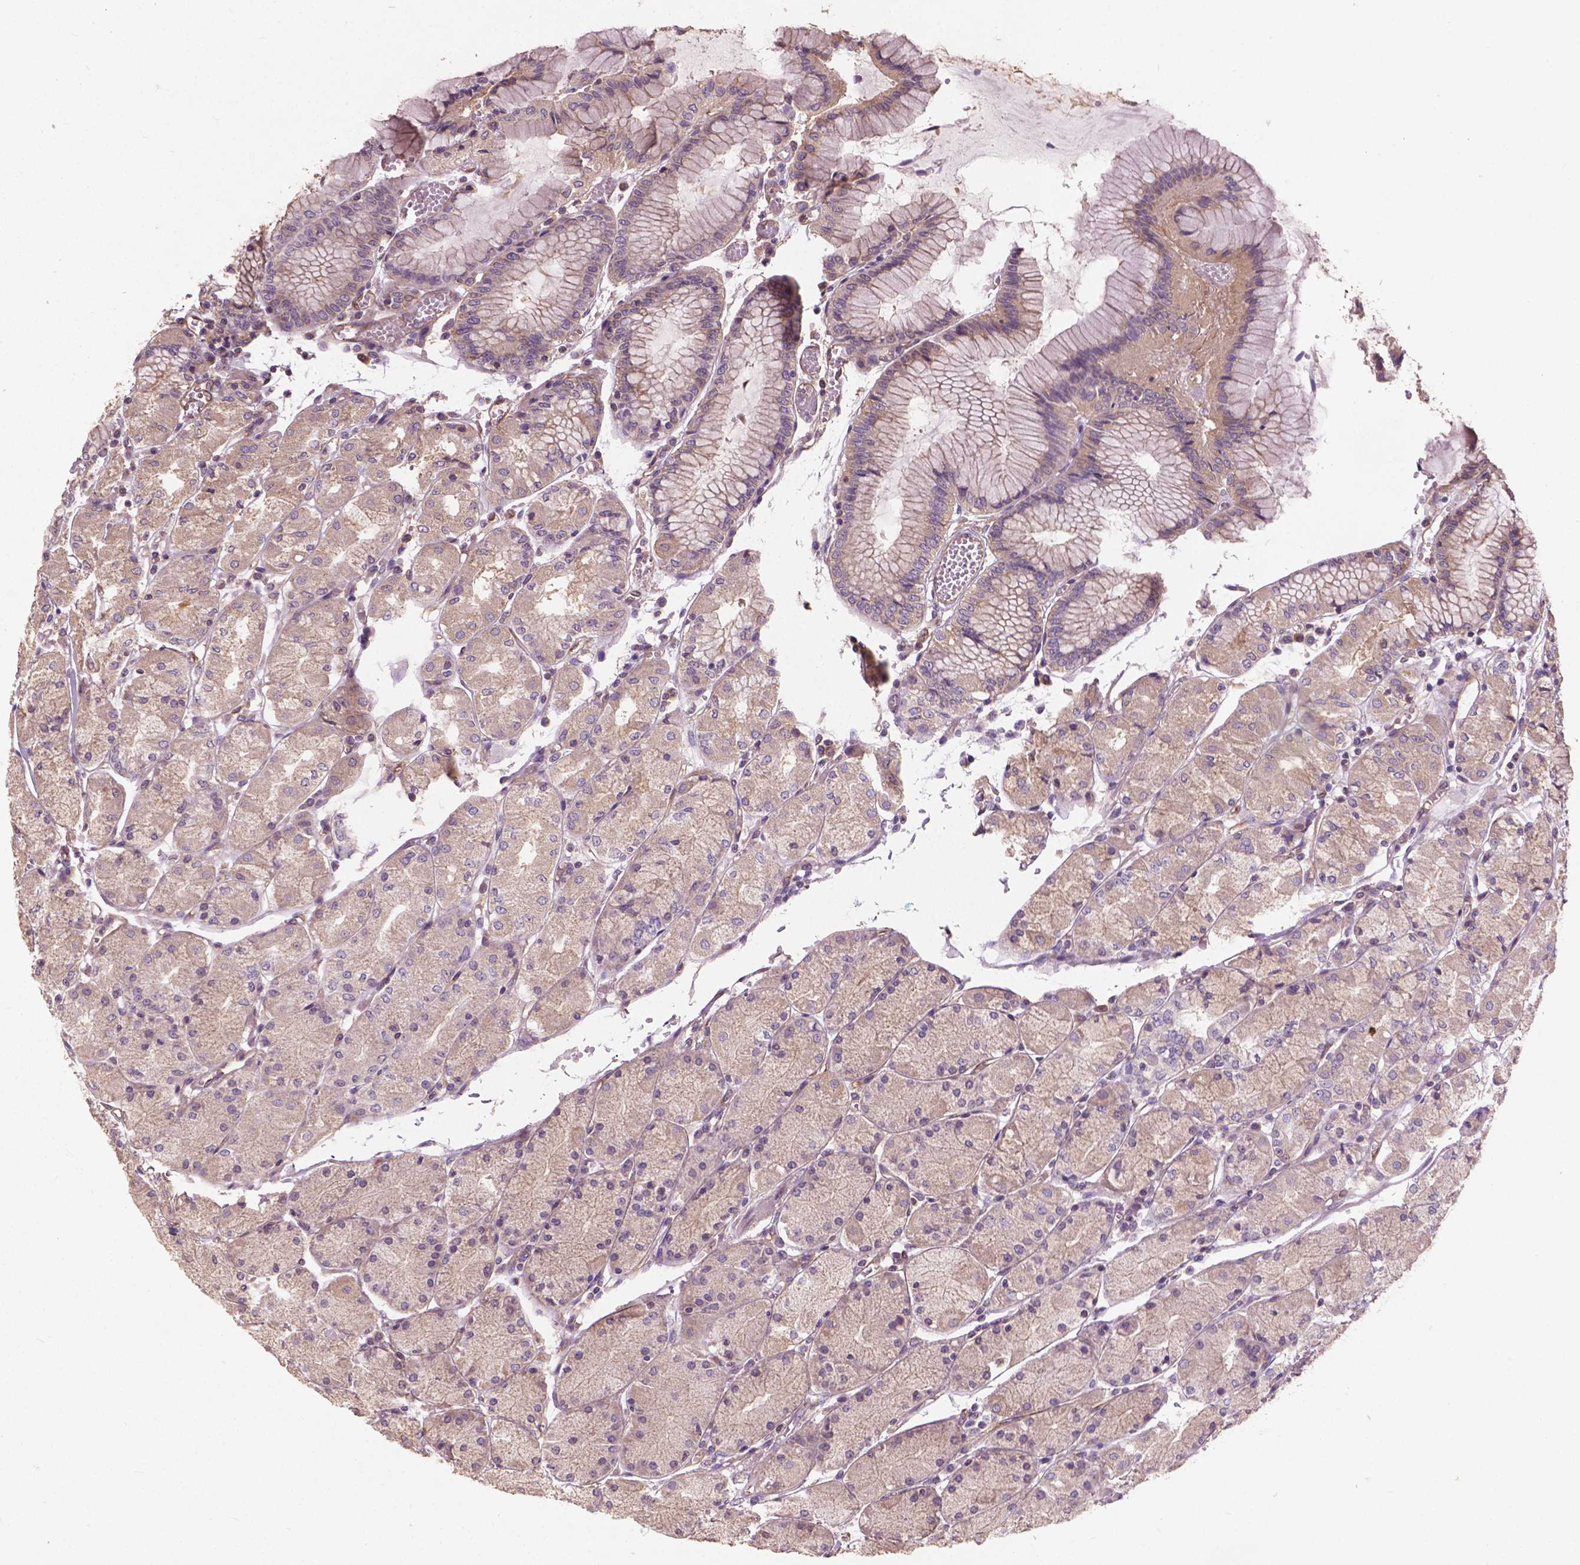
{"staining": {"intensity": "moderate", "quantity": "<25%", "location": "cytoplasmic/membranous"}, "tissue": "stomach", "cell_type": "Glandular cells", "image_type": "normal", "snomed": [{"axis": "morphology", "description": "Normal tissue, NOS"}, {"axis": "topography", "description": "Stomach, upper"}], "caption": "Unremarkable stomach demonstrates moderate cytoplasmic/membranous expression in approximately <25% of glandular cells, visualized by immunohistochemistry.", "gene": "MZT1", "patient": {"sex": "male", "age": 69}}